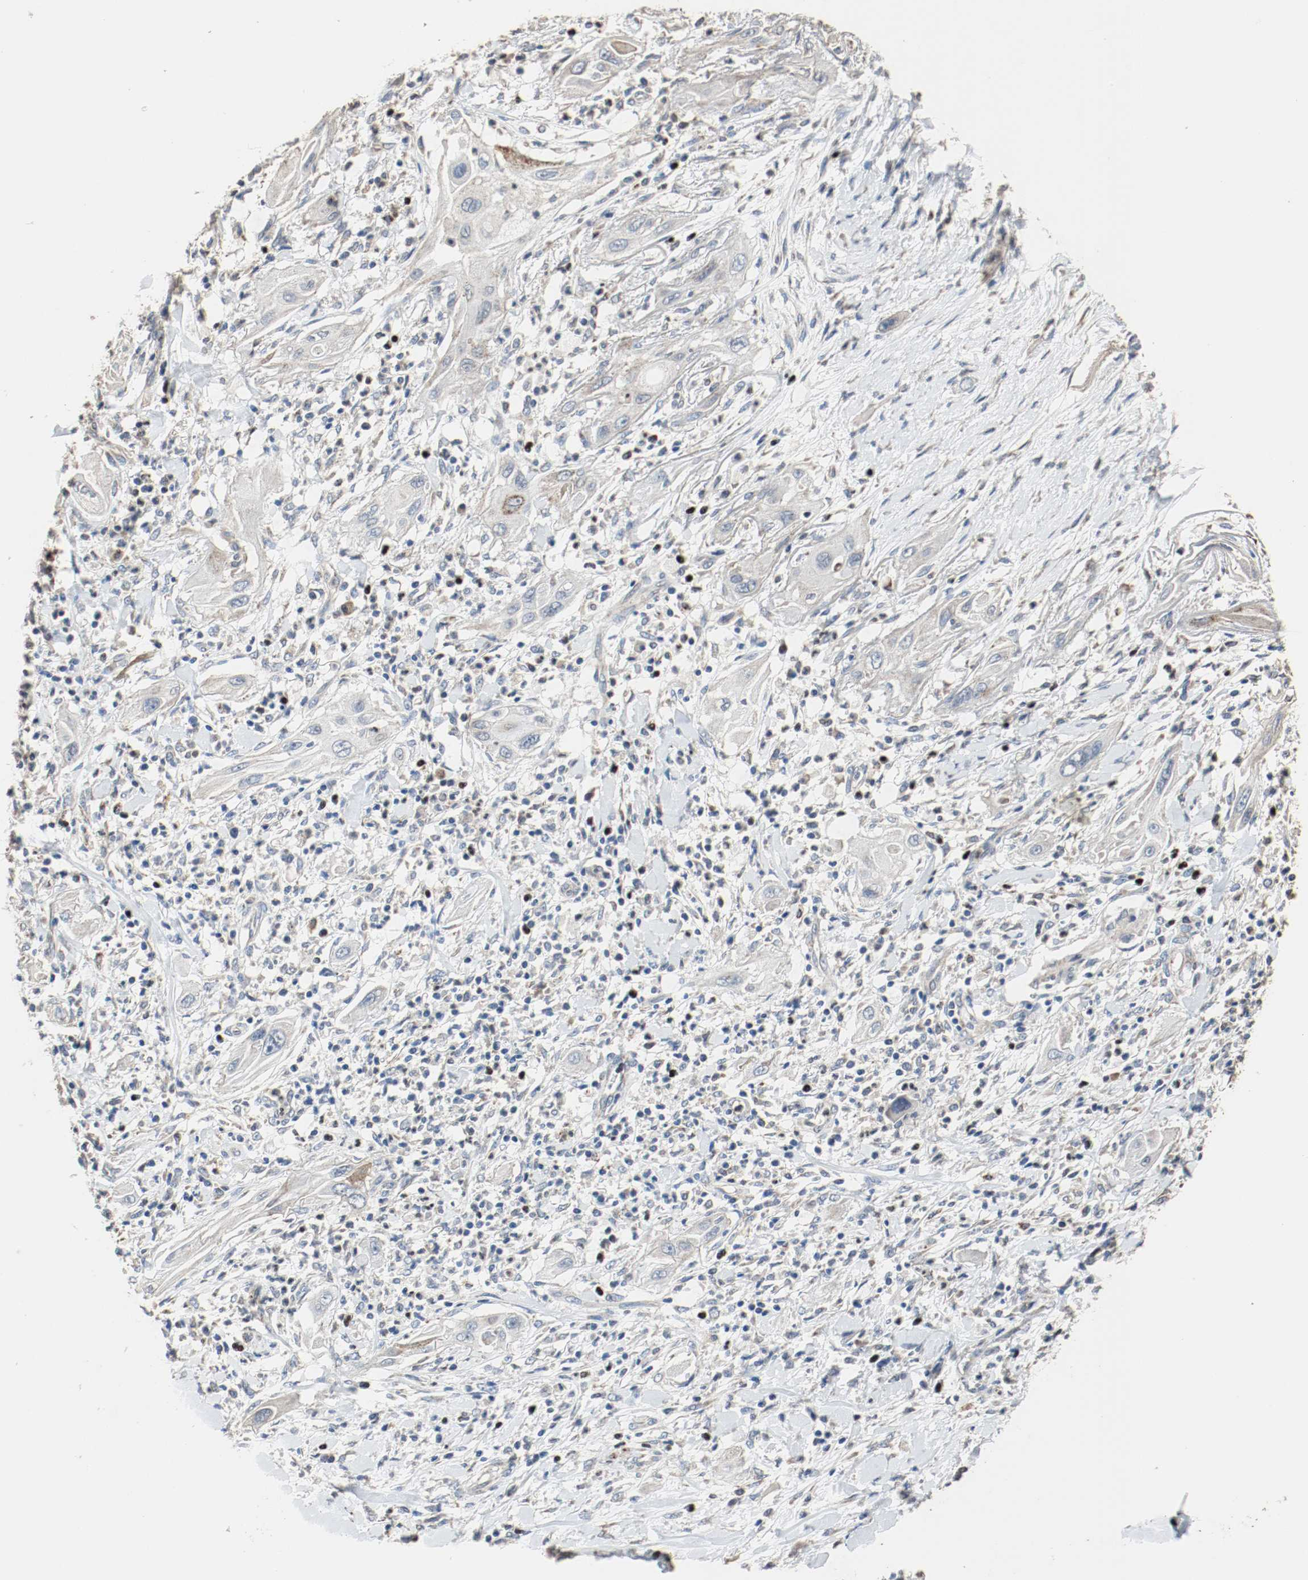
{"staining": {"intensity": "weak", "quantity": "25%-75%", "location": "cytoplasmic/membranous"}, "tissue": "lung cancer", "cell_type": "Tumor cells", "image_type": "cancer", "snomed": [{"axis": "morphology", "description": "Squamous cell carcinoma, NOS"}, {"axis": "topography", "description": "Lung"}], "caption": "Brown immunohistochemical staining in human squamous cell carcinoma (lung) displays weak cytoplasmic/membranous expression in approximately 25%-75% of tumor cells.", "gene": "ALDH4A1", "patient": {"sex": "female", "age": 47}}